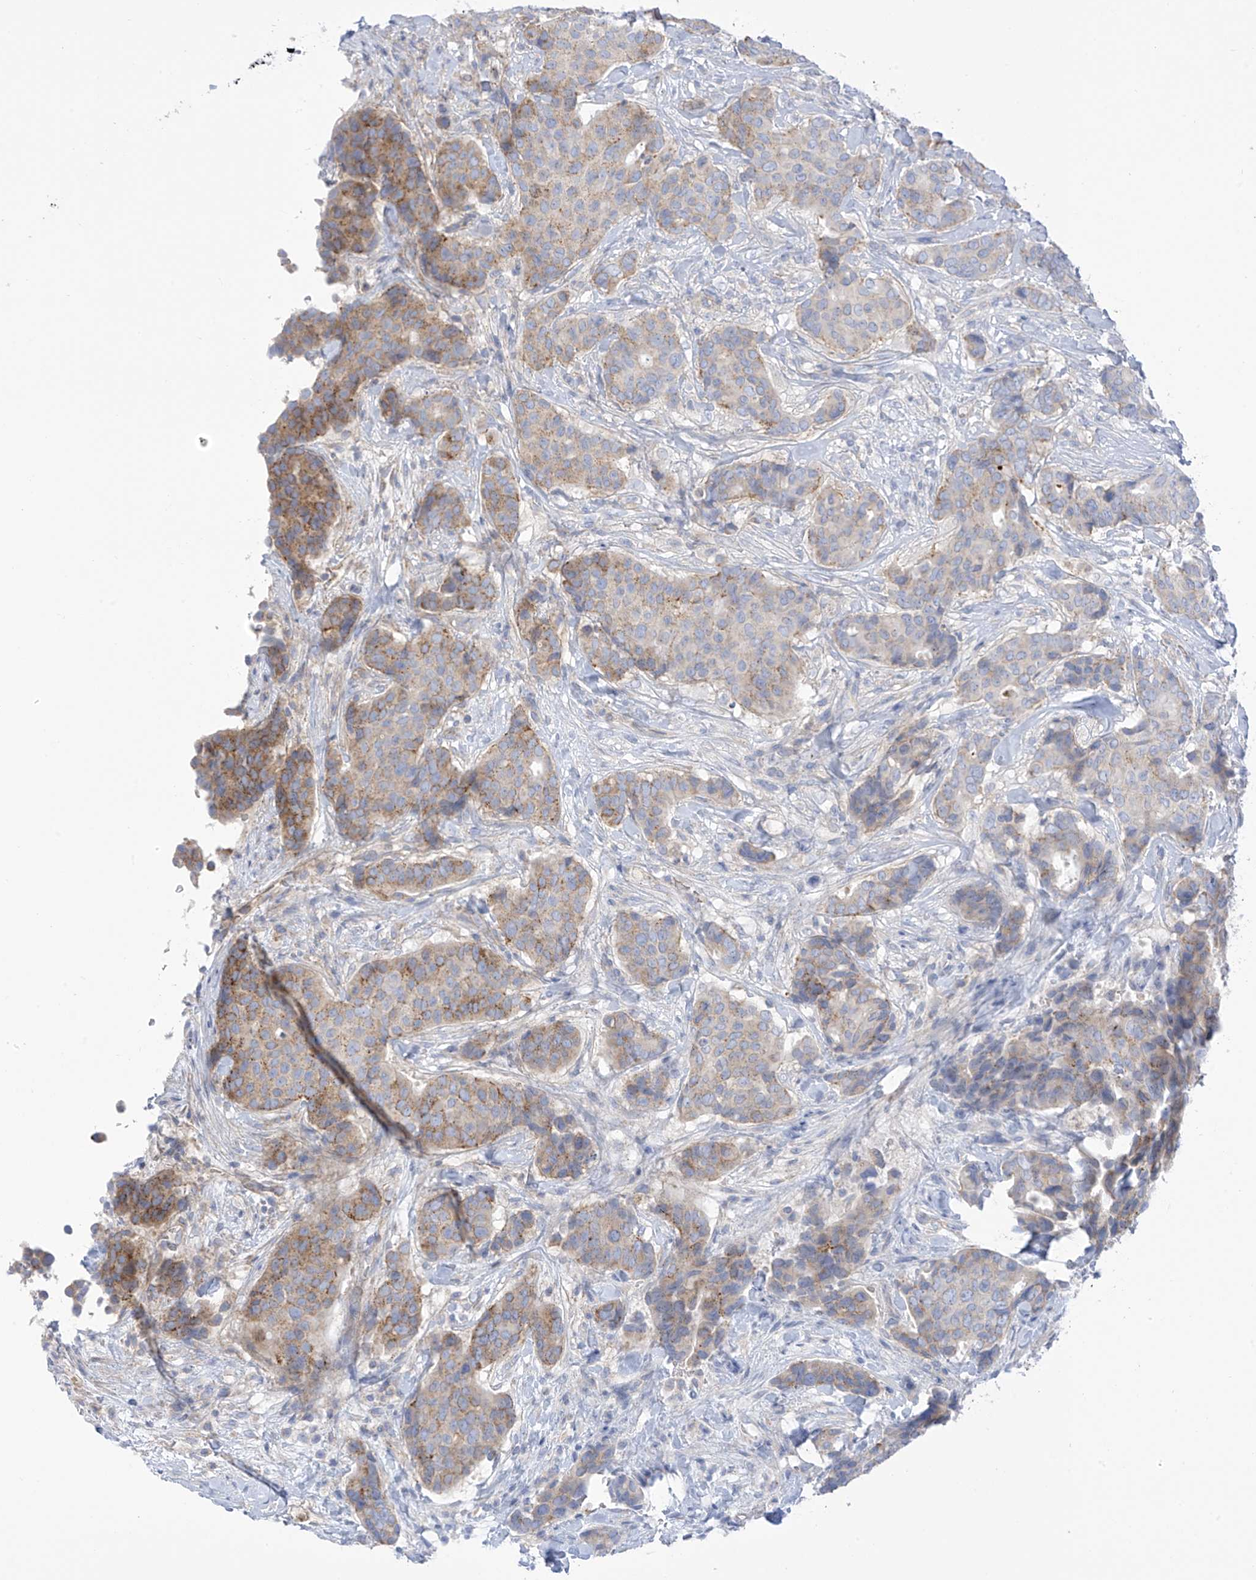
{"staining": {"intensity": "moderate", "quantity": "25%-75%", "location": "cytoplasmic/membranous"}, "tissue": "breast cancer", "cell_type": "Tumor cells", "image_type": "cancer", "snomed": [{"axis": "morphology", "description": "Duct carcinoma"}, {"axis": "topography", "description": "Breast"}], "caption": "This image demonstrates immunohistochemistry staining of breast cancer, with medium moderate cytoplasmic/membranous positivity in approximately 25%-75% of tumor cells.", "gene": "FABP2", "patient": {"sex": "female", "age": 75}}